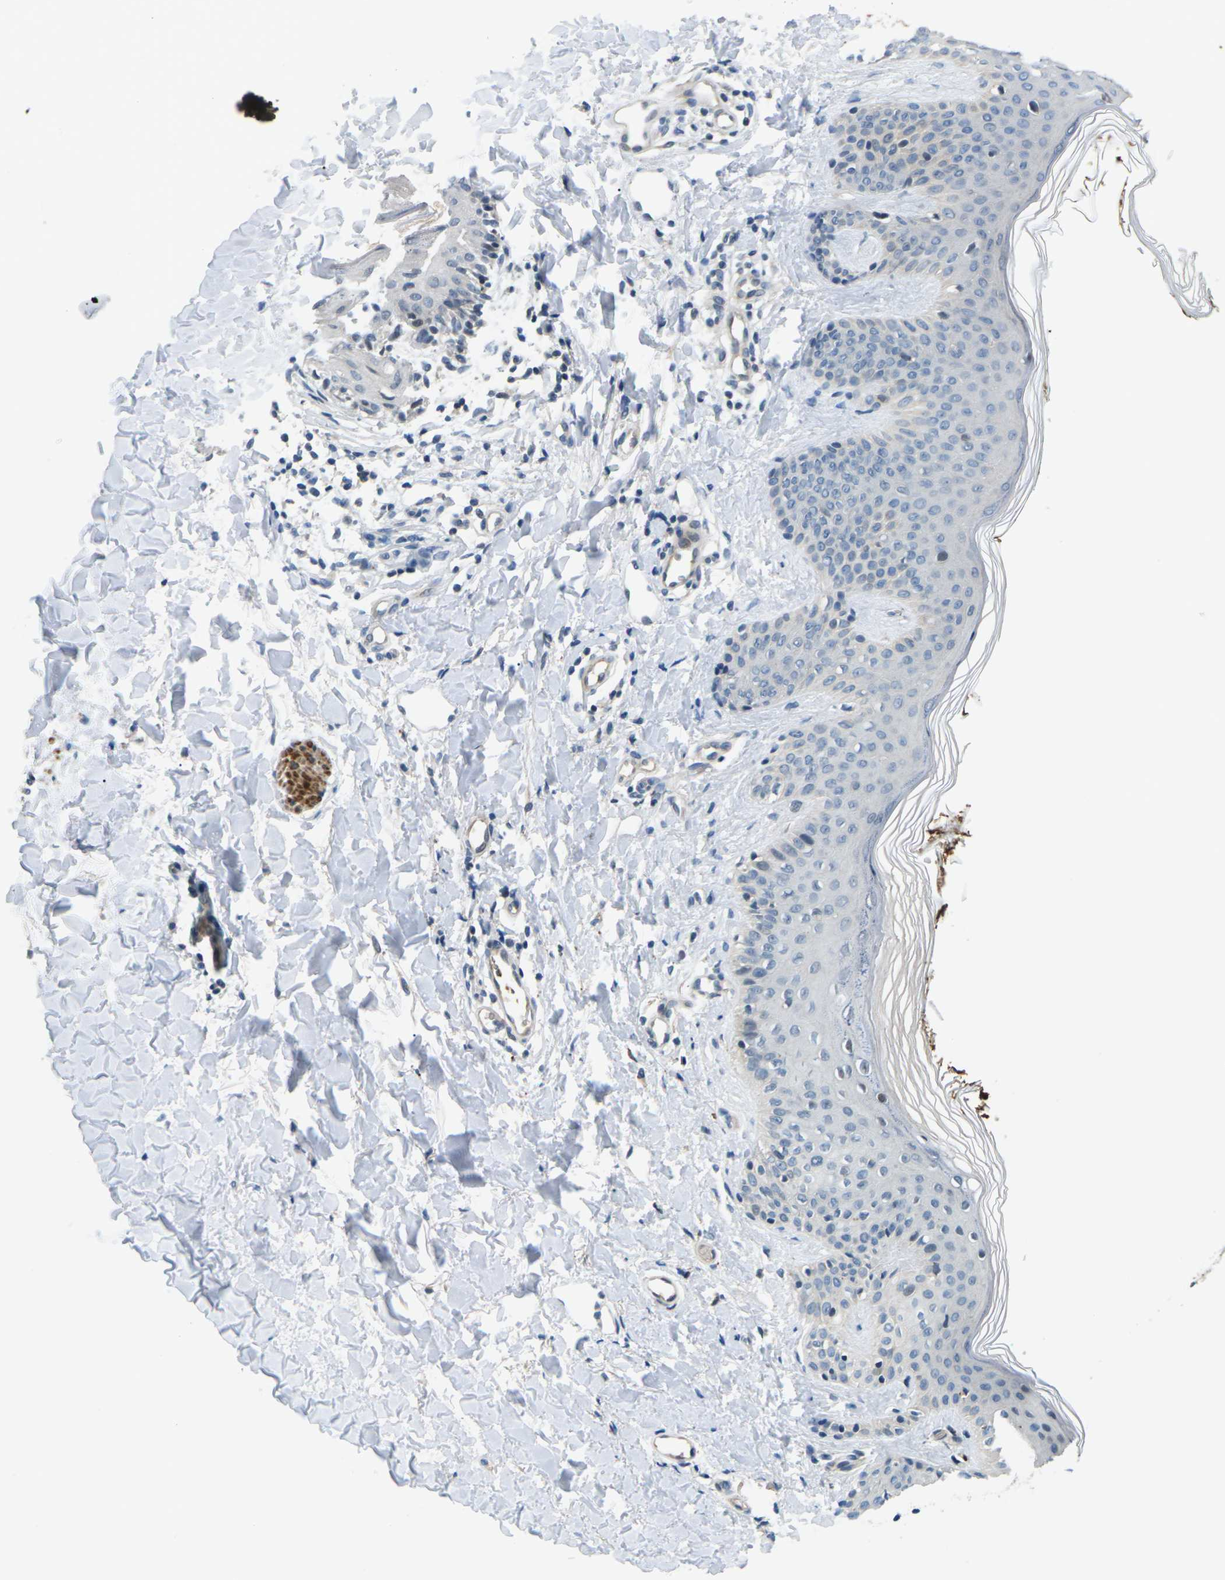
{"staining": {"intensity": "negative", "quantity": "none", "location": "none"}, "tissue": "skin", "cell_type": "Fibroblasts", "image_type": "normal", "snomed": [{"axis": "morphology", "description": "Normal tissue, NOS"}, {"axis": "topography", "description": "Skin"}], "caption": "Immunohistochemistry micrograph of normal skin: skin stained with DAB (3,3'-diaminobenzidine) reveals no significant protein staining in fibroblasts. (Brightfield microscopy of DAB (3,3'-diaminobenzidine) immunohistochemistry (IHC) at high magnification).", "gene": "SLC13A3", "patient": {"sex": "male", "age": 16}}